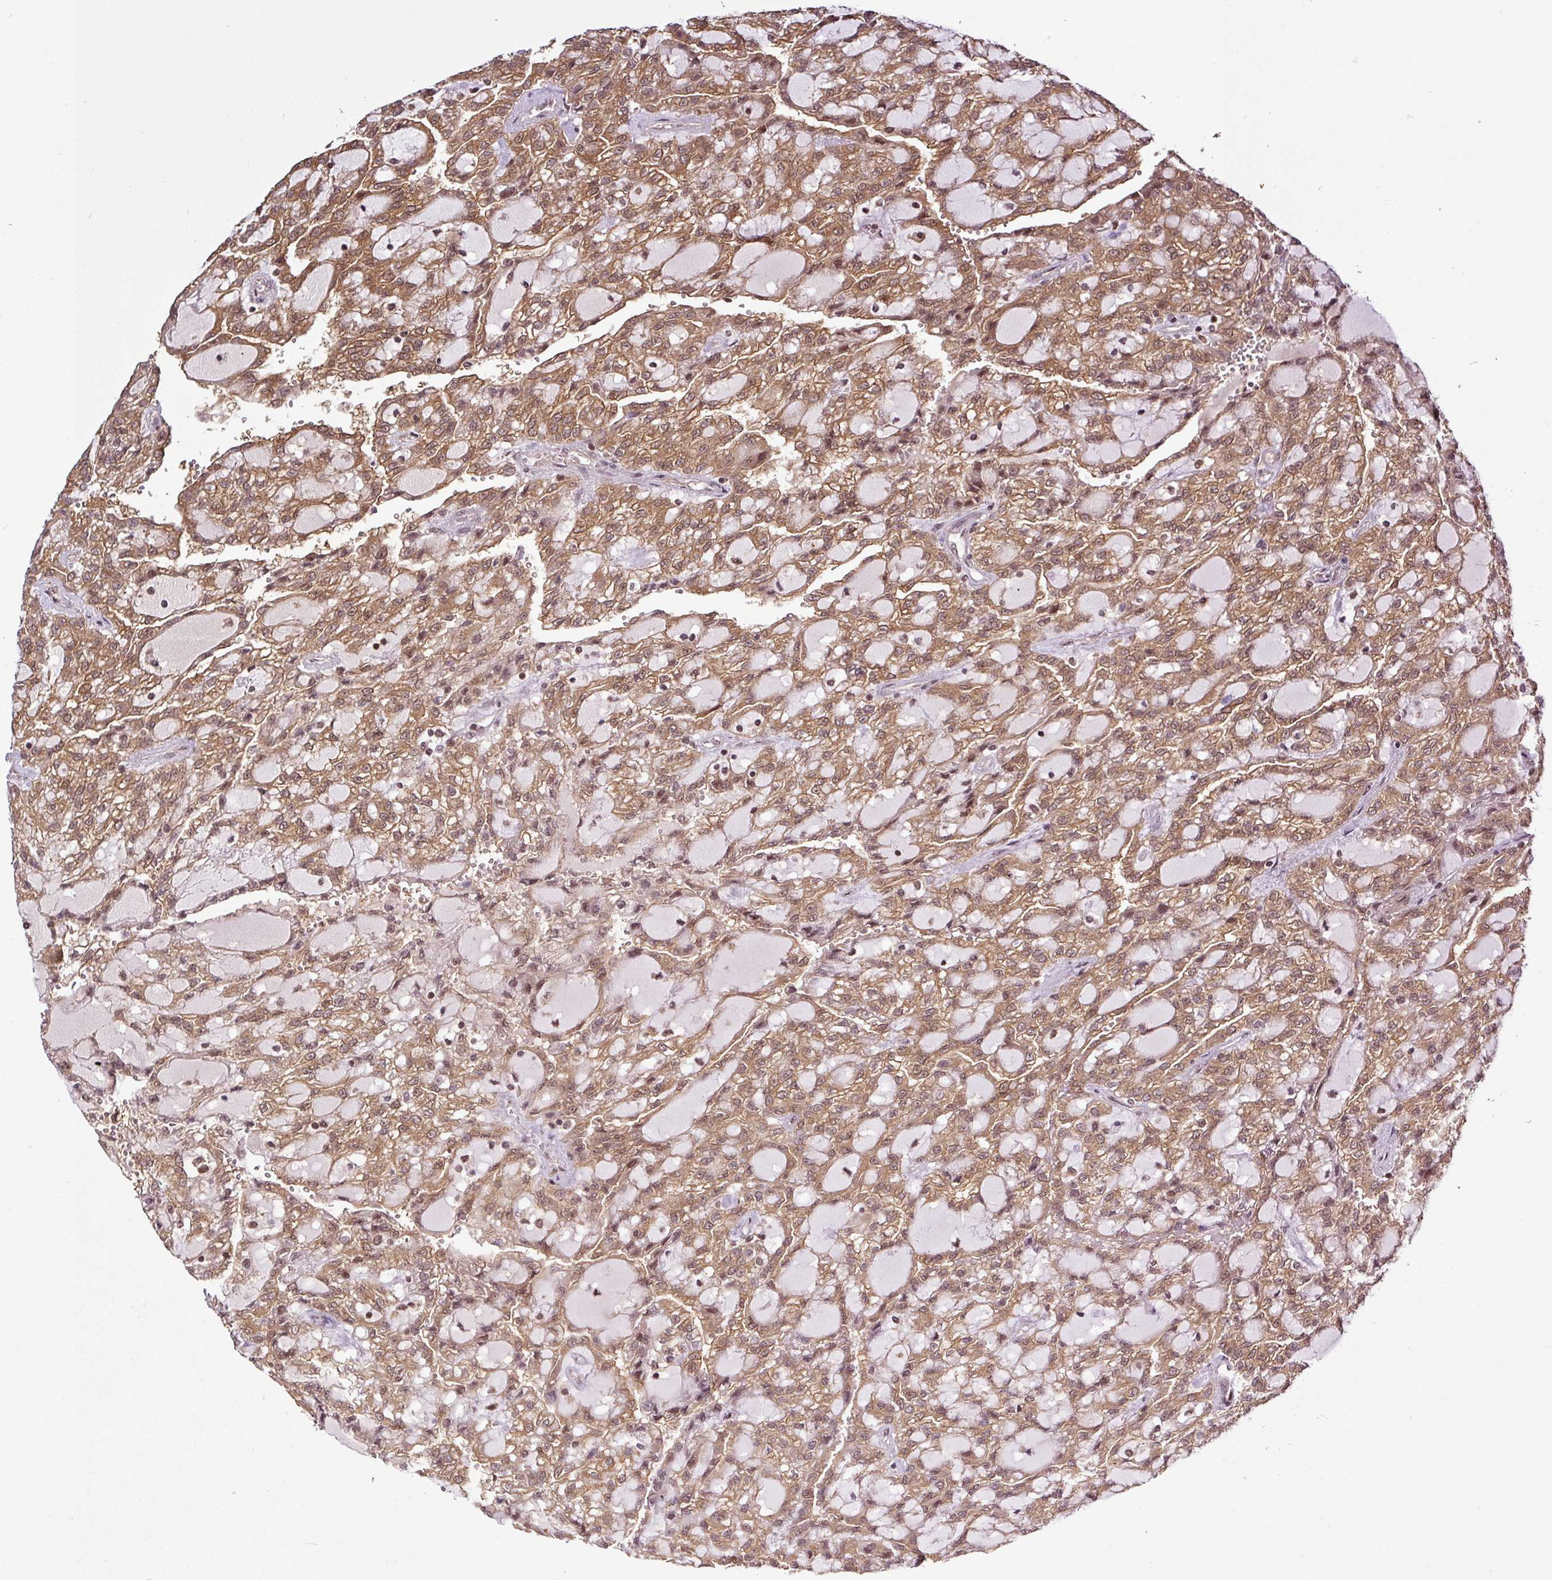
{"staining": {"intensity": "moderate", "quantity": ">75%", "location": "cytoplasmic/membranous,nuclear"}, "tissue": "renal cancer", "cell_type": "Tumor cells", "image_type": "cancer", "snomed": [{"axis": "morphology", "description": "Adenocarcinoma, NOS"}, {"axis": "topography", "description": "Kidney"}], "caption": "DAB (3,3'-diaminobenzidine) immunohistochemical staining of renal cancer (adenocarcinoma) demonstrates moderate cytoplasmic/membranous and nuclear protein staining in approximately >75% of tumor cells. The protein of interest is stained brown, and the nuclei are stained in blue (DAB (3,3'-diaminobenzidine) IHC with brightfield microscopy, high magnification).", "gene": "ITPKC", "patient": {"sex": "male", "age": 63}}